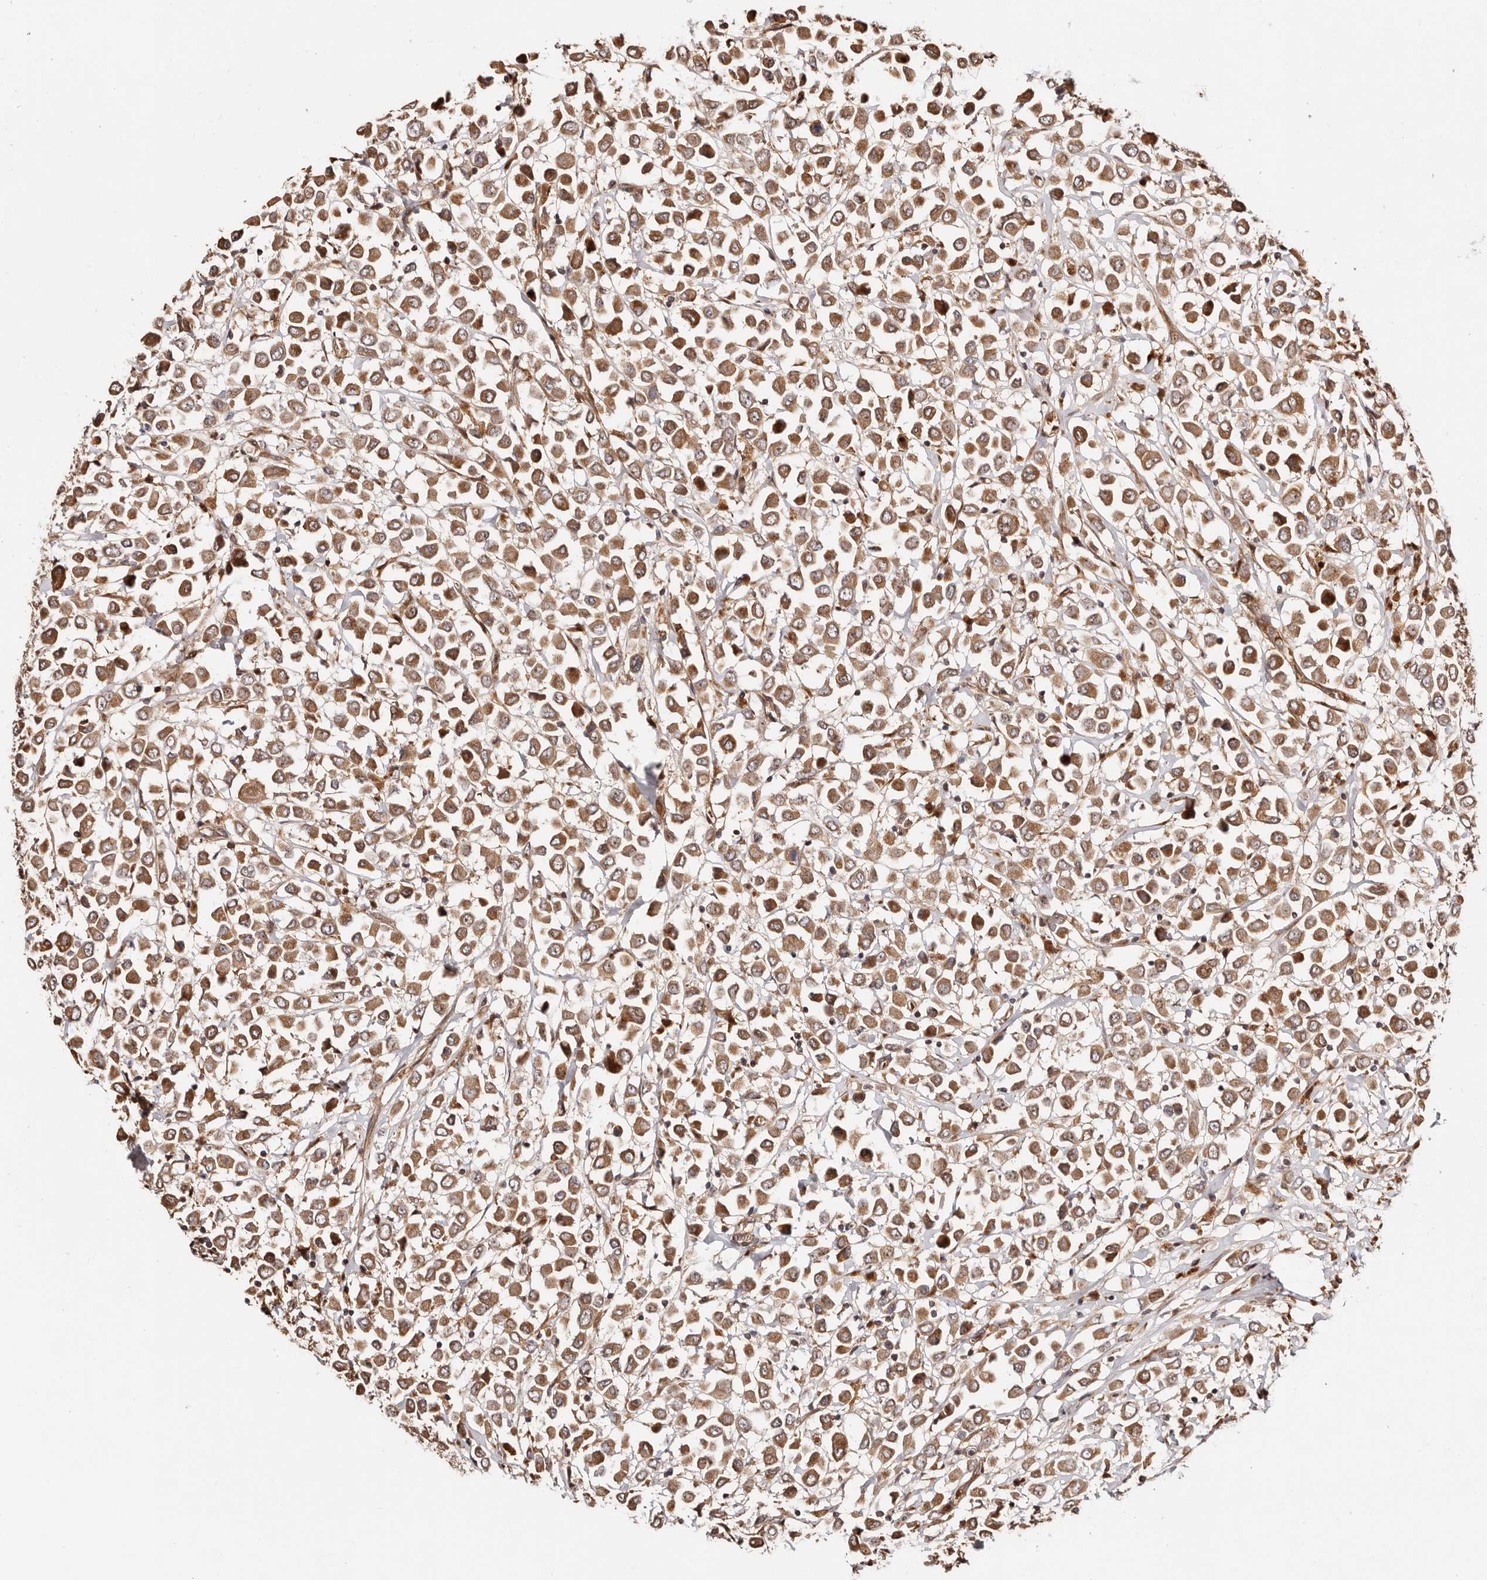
{"staining": {"intensity": "moderate", "quantity": ">75%", "location": "cytoplasmic/membranous"}, "tissue": "breast cancer", "cell_type": "Tumor cells", "image_type": "cancer", "snomed": [{"axis": "morphology", "description": "Duct carcinoma"}, {"axis": "topography", "description": "Breast"}], "caption": "Immunohistochemistry image of neoplastic tissue: intraductal carcinoma (breast) stained using immunohistochemistry (IHC) exhibits medium levels of moderate protein expression localized specifically in the cytoplasmic/membranous of tumor cells, appearing as a cytoplasmic/membranous brown color.", "gene": "PTPN22", "patient": {"sex": "female", "age": 61}}